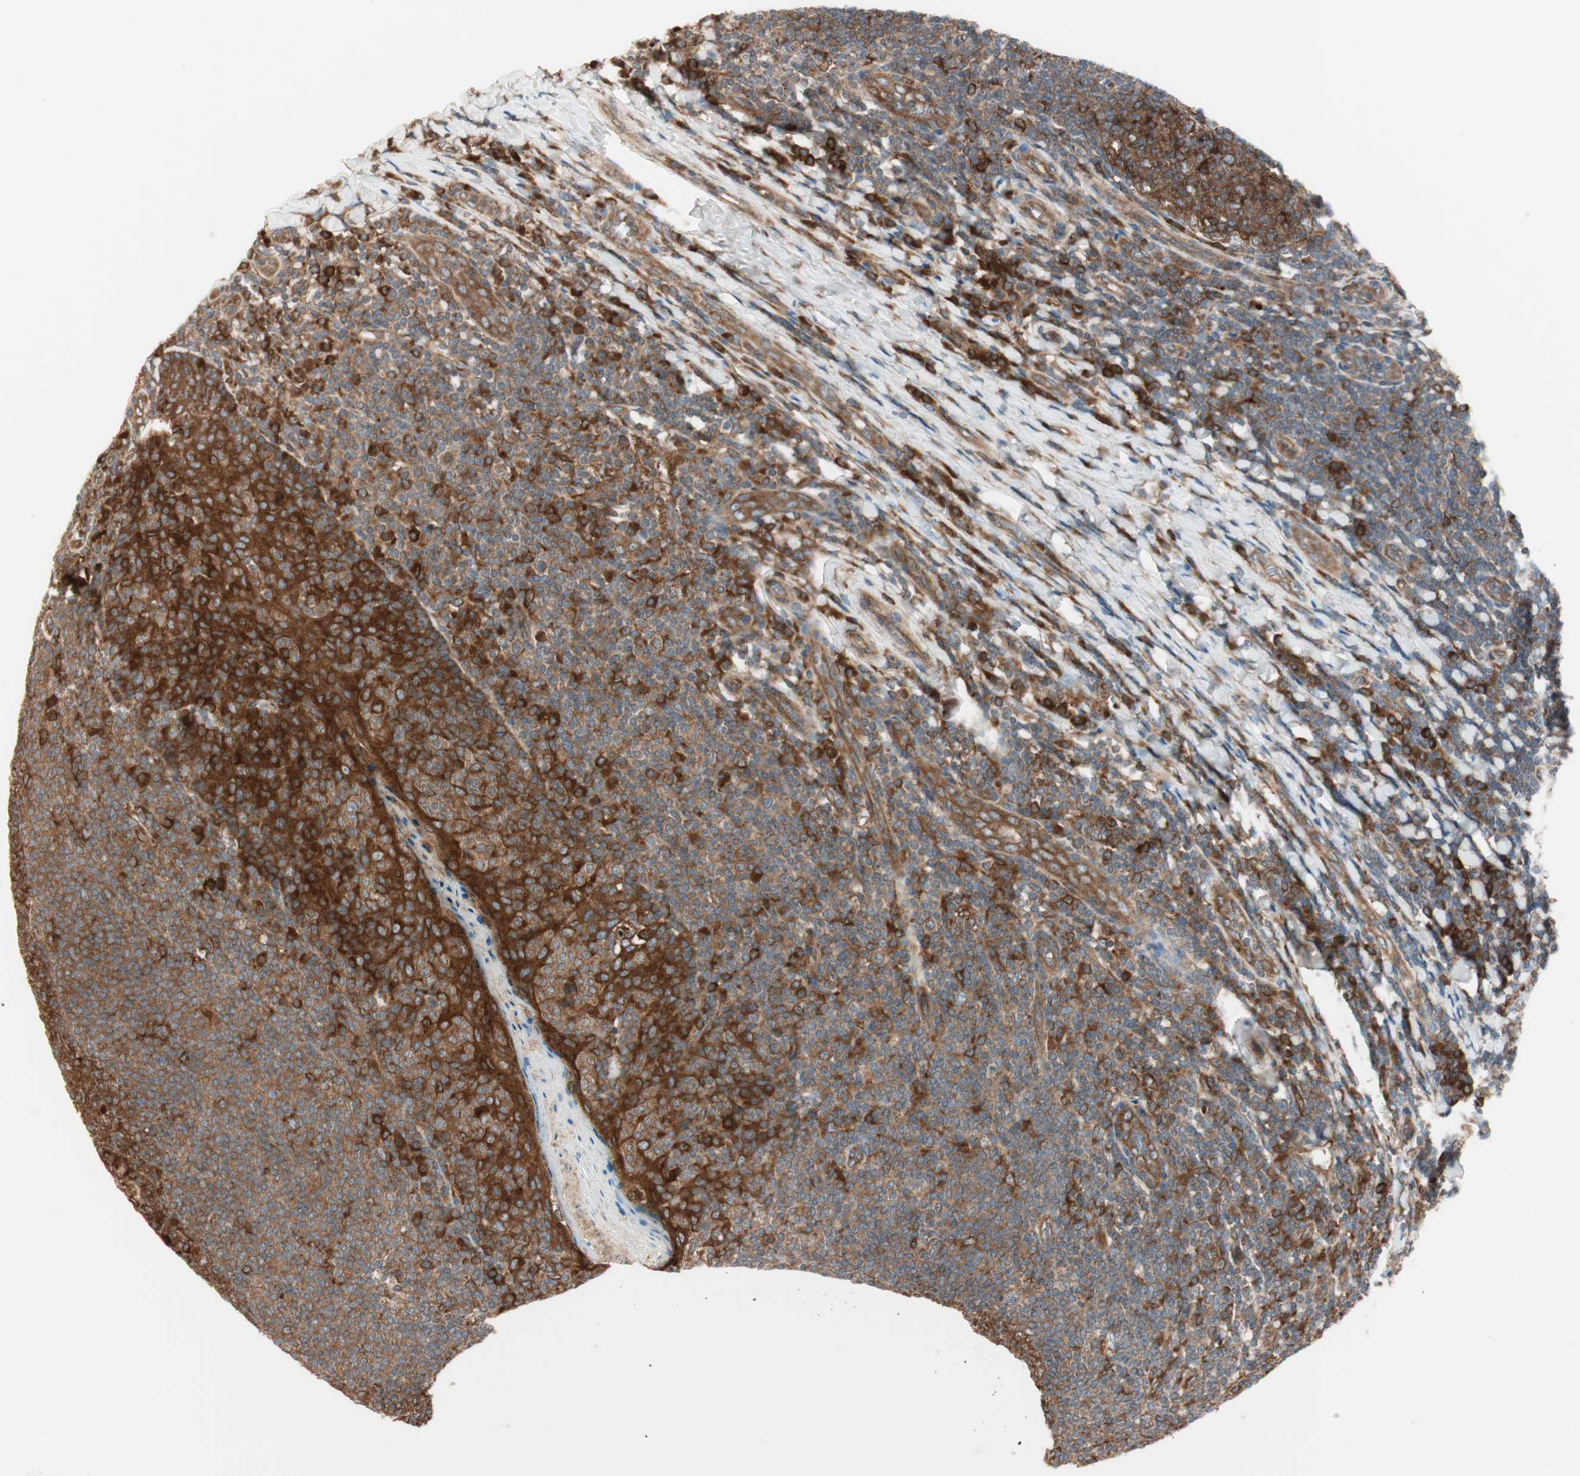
{"staining": {"intensity": "strong", "quantity": ">75%", "location": "cytoplasmic/membranous"}, "tissue": "tonsil", "cell_type": "Germinal center cells", "image_type": "normal", "snomed": [{"axis": "morphology", "description": "Normal tissue, NOS"}, {"axis": "topography", "description": "Tonsil"}], "caption": "This is an image of immunohistochemistry (IHC) staining of normal tonsil, which shows strong expression in the cytoplasmic/membranous of germinal center cells.", "gene": "RAB5A", "patient": {"sex": "male", "age": 31}}